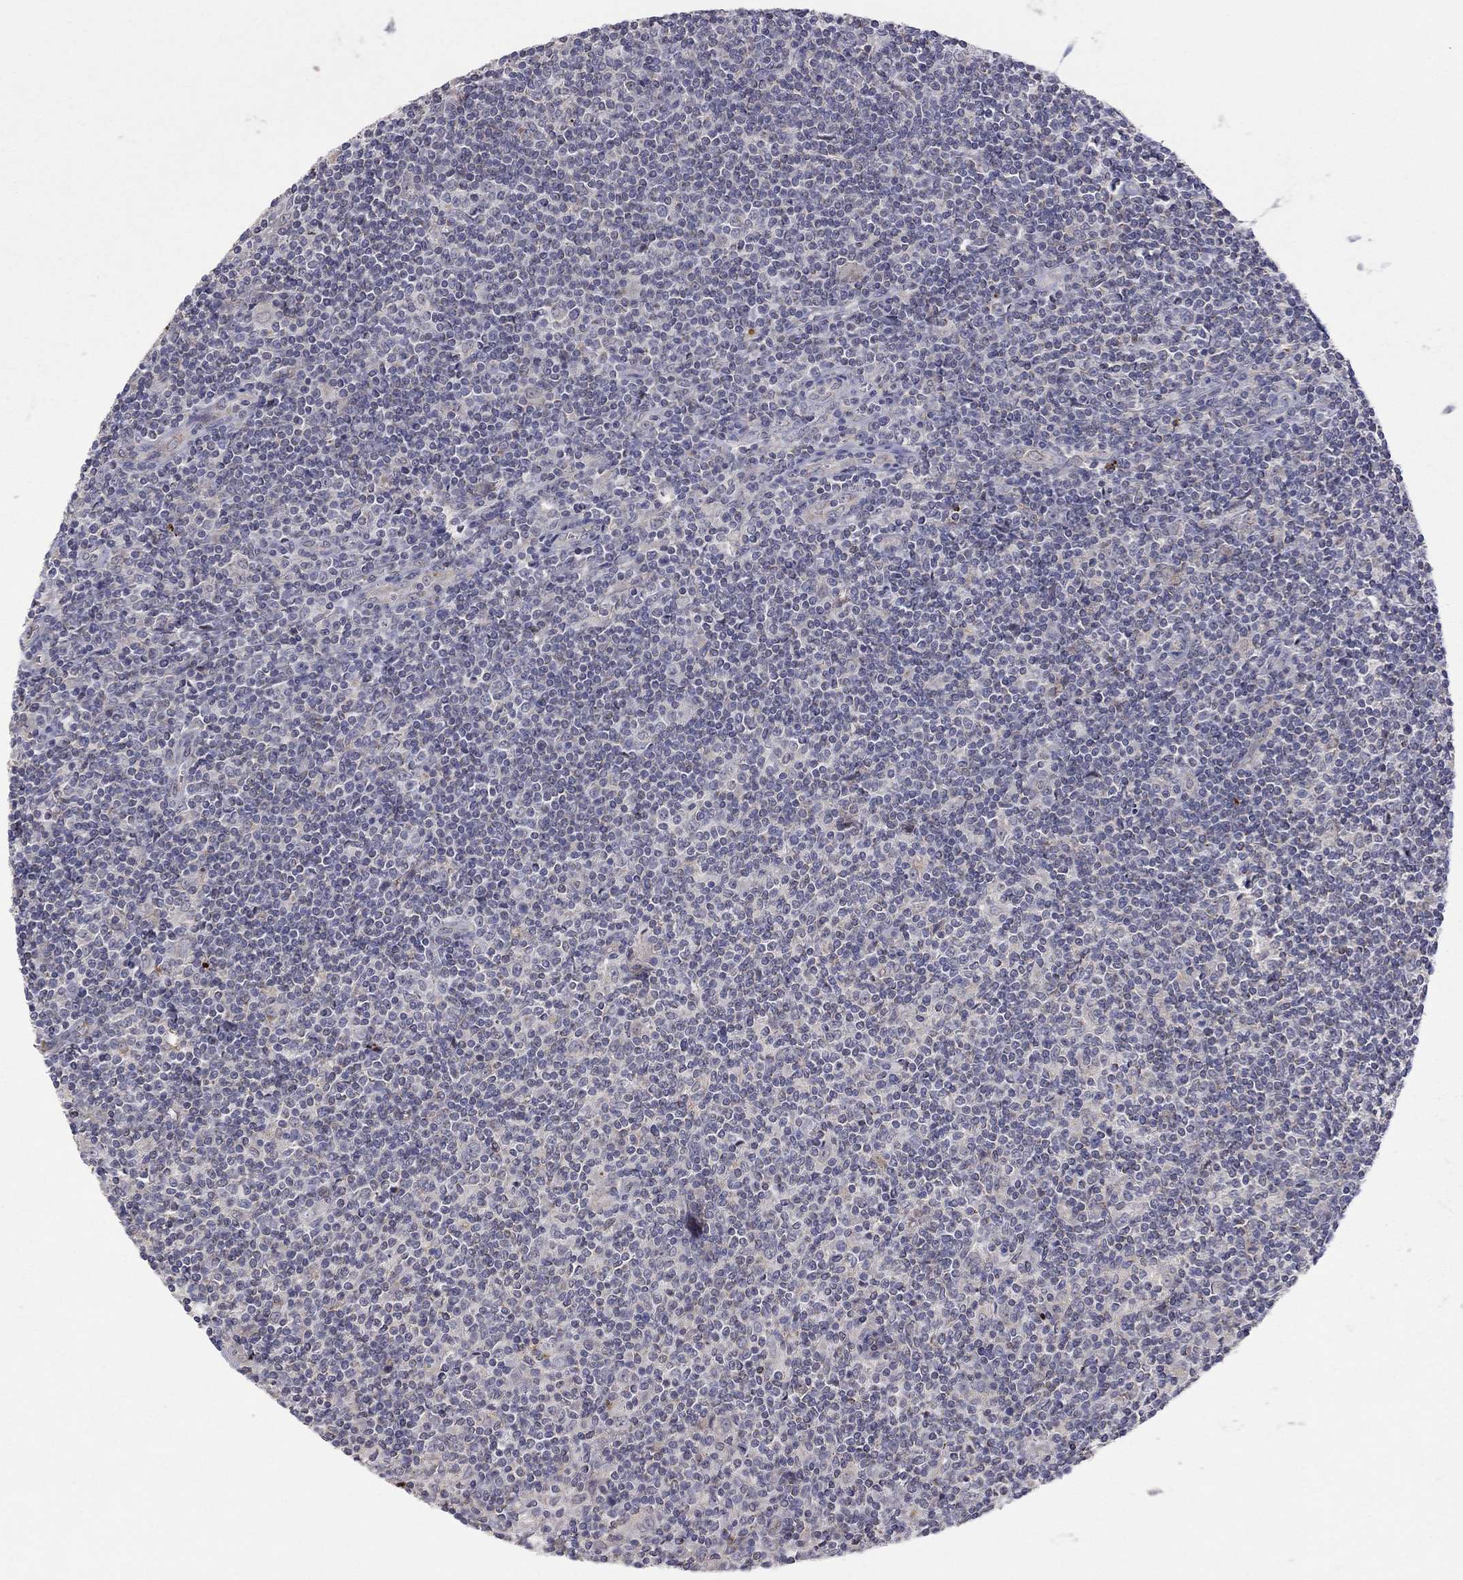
{"staining": {"intensity": "negative", "quantity": "none", "location": "none"}, "tissue": "lymphoma", "cell_type": "Tumor cells", "image_type": "cancer", "snomed": [{"axis": "morphology", "description": "Hodgkin's disease, NOS"}, {"axis": "topography", "description": "Lymph node"}], "caption": "This is a photomicrograph of immunohistochemistry staining of lymphoma, which shows no staining in tumor cells.", "gene": "CRACDL", "patient": {"sex": "male", "age": 40}}